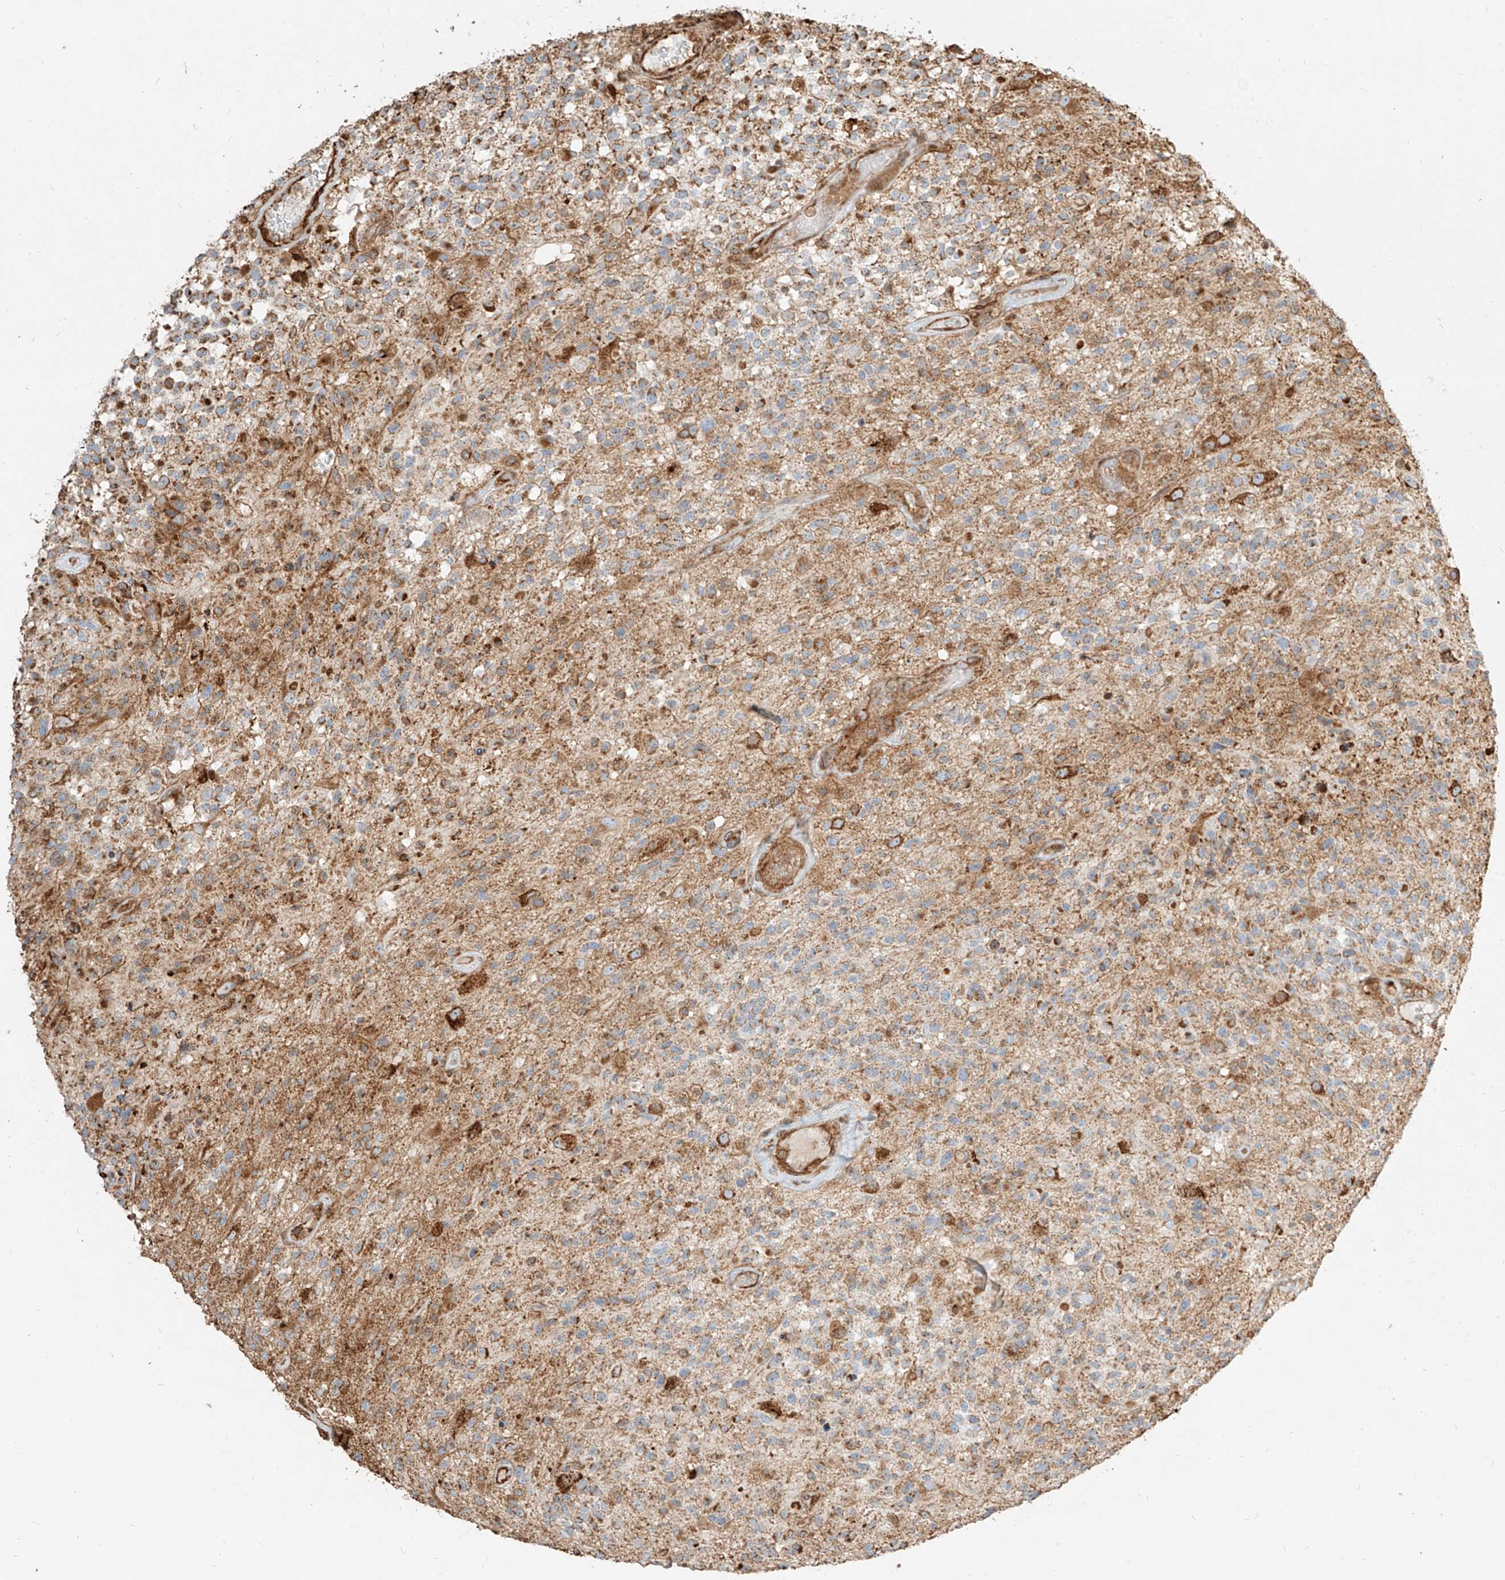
{"staining": {"intensity": "weak", "quantity": "25%-75%", "location": "cytoplasmic/membranous"}, "tissue": "glioma", "cell_type": "Tumor cells", "image_type": "cancer", "snomed": [{"axis": "morphology", "description": "Glioma, malignant, High grade"}, {"axis": "morphology", "description": "Glioblastoma, NOS"}, {"axis": "topography", "description": "Brain"}], "caption": "IHC histopathology image of human glioma stained for a protein (brown), which shows low levels of weak cytoplasmic/membranous staining in about 25%-75% of tumor cells.", "gene": "MTX2", "patient": {"sex": "male", "age": 60}}